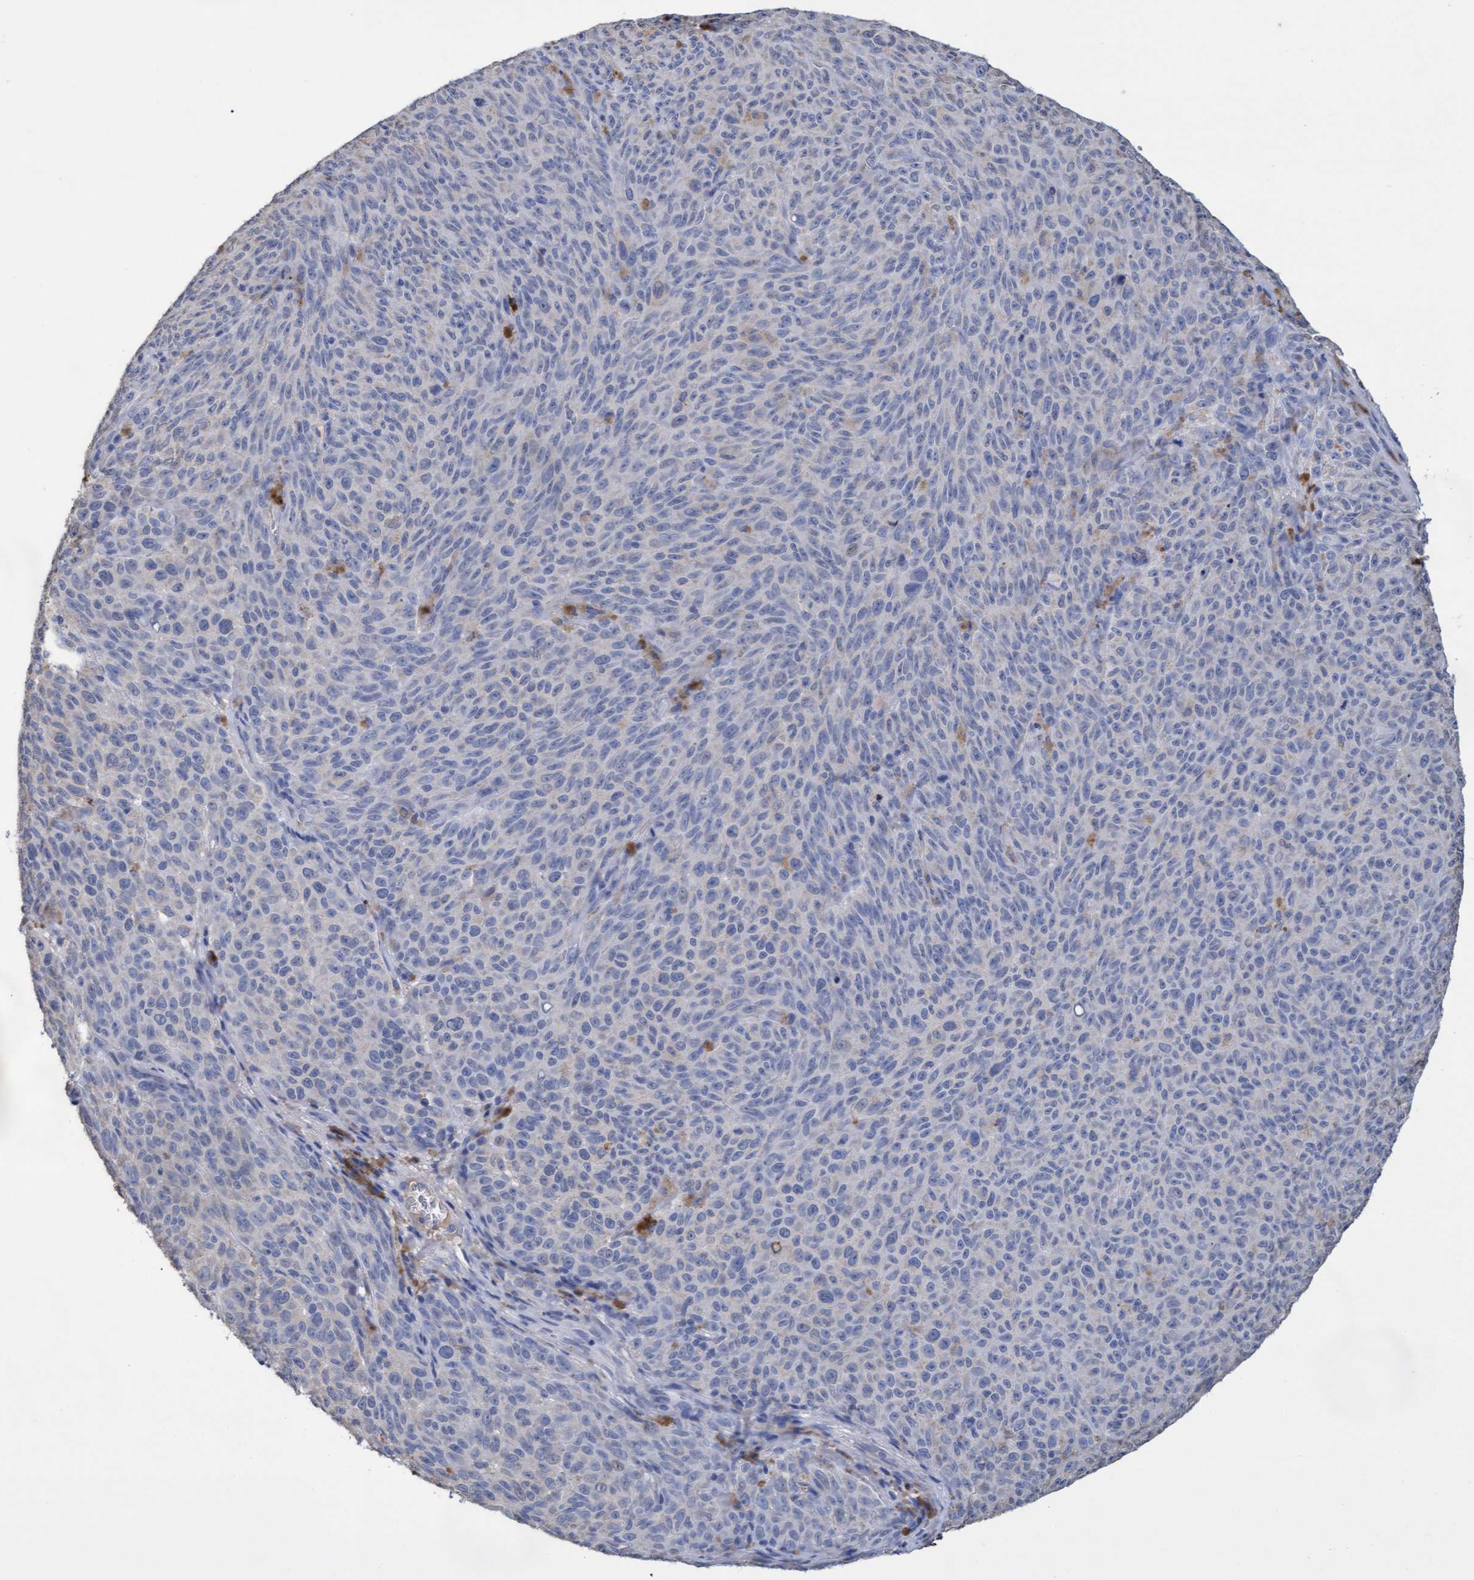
{"staining": {"intensity": "negative", "quantity": "none", "location": "none"}, "tissue": "melanoma", "cell_type": "Tumor cells", "image_type": "cancer", "snomed": [{"axis": "morphology", "description": "Malignant melanoma, NOS"}, {"axis": "topography", "description": "Skin"}], "caption": "A micrograph of human melanoma is negative for staining in tumor cells.", "gene": "GPR39", "patient": {"sex": "female", "age": 82}}